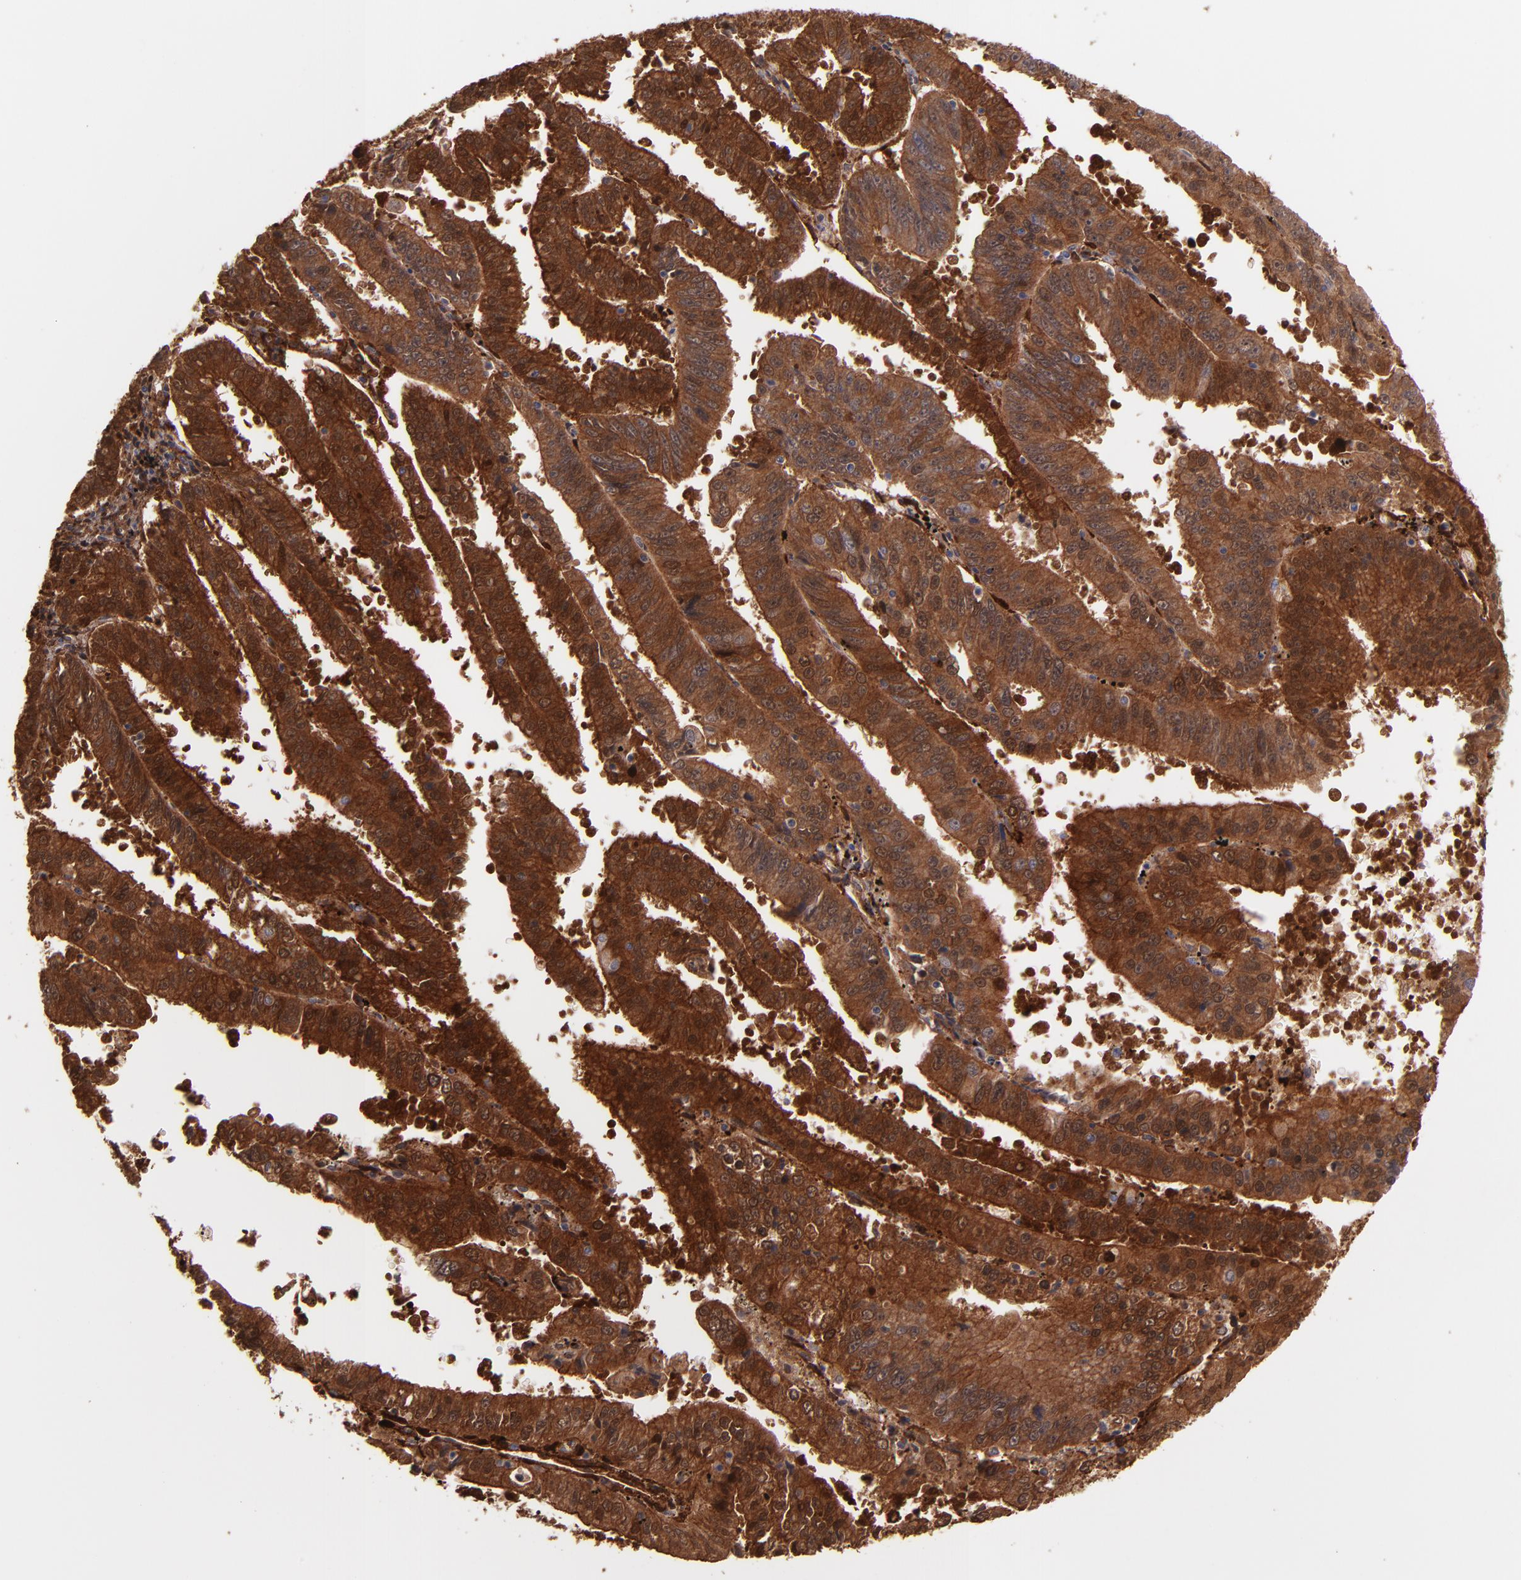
{"staining": {"intensity": "strong", "quantity": ">75%", "location": "cytoplasmic/membranous"}, "tissue": "endometrial cancer", "cell_type": "Tumor cells", "image_type": "cancer", "snomed": [{"axis": "morphology", "description": "Adenocarcinoma, NOS"}, {"axis": "topography", "description": "Endometrium"}], "caption": "Endometrial cancer (adenocarcinoma) stained with a protein marker exhibits strong staining in tumor cells.", "gene": "VCL", "patient": {"sex": "female", "age": 66}}